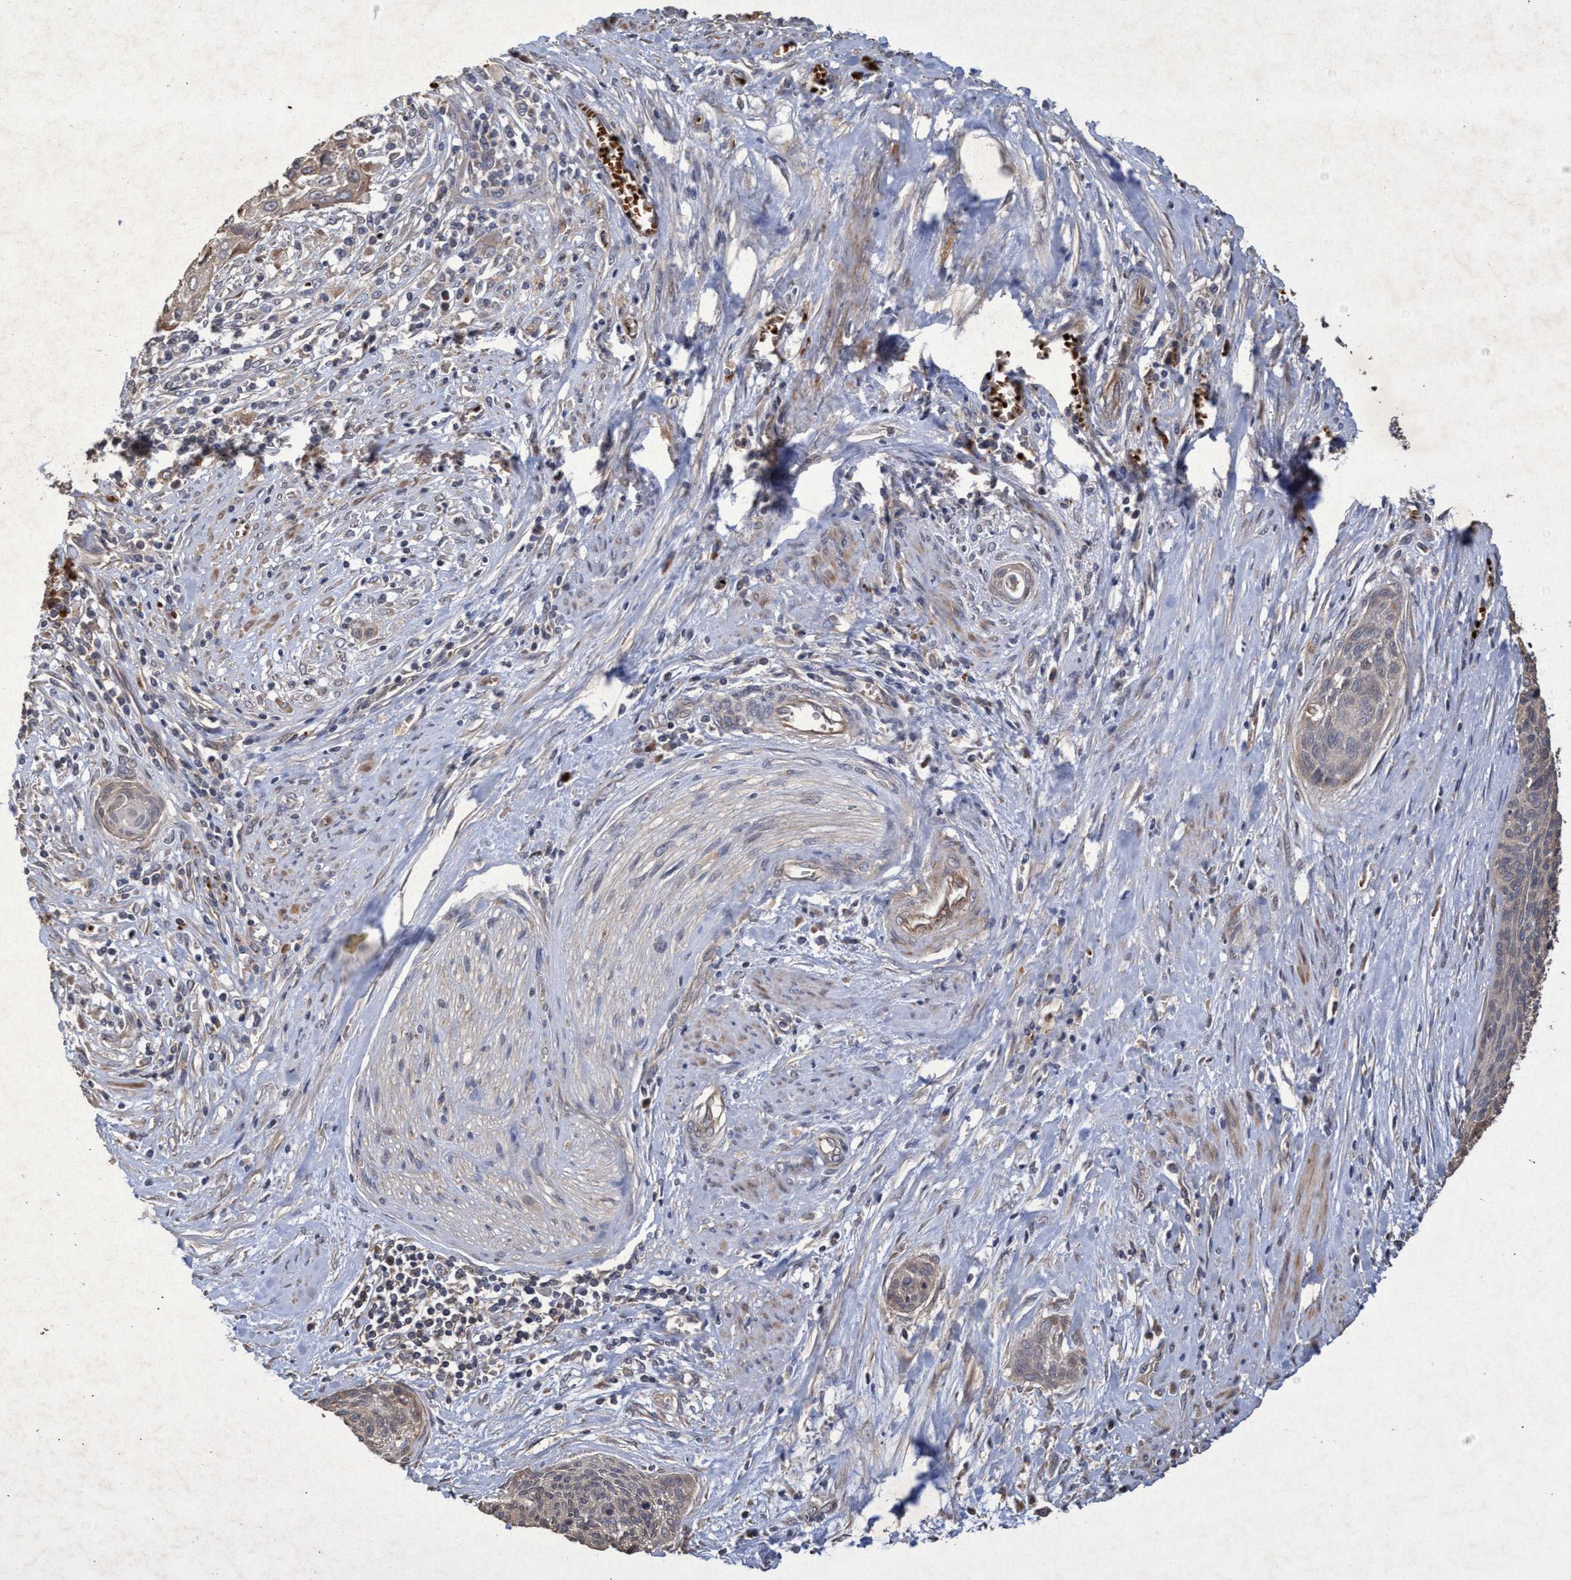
{"staining": {"intensity": "weak", "quantity": "<25%", "location": "cytoplasmic/membranous"}, "tissue": "cervical cancer", "cell_type": "Tumor cells", "image_type": "cancer", "snomed": [{"axis": "morphology", "description": "Squamous cell carcinoma, NOS"}, {"axis": "topography", "description": "Cervix"}], "caption": "IHC histopathology image of cervical cancer (squamous cell carcinoma) stained for a protein (brown), which displays no expression in tumor cells.", "gene": "CHMP6", "patient": {"sex": "female", "age": 55}}